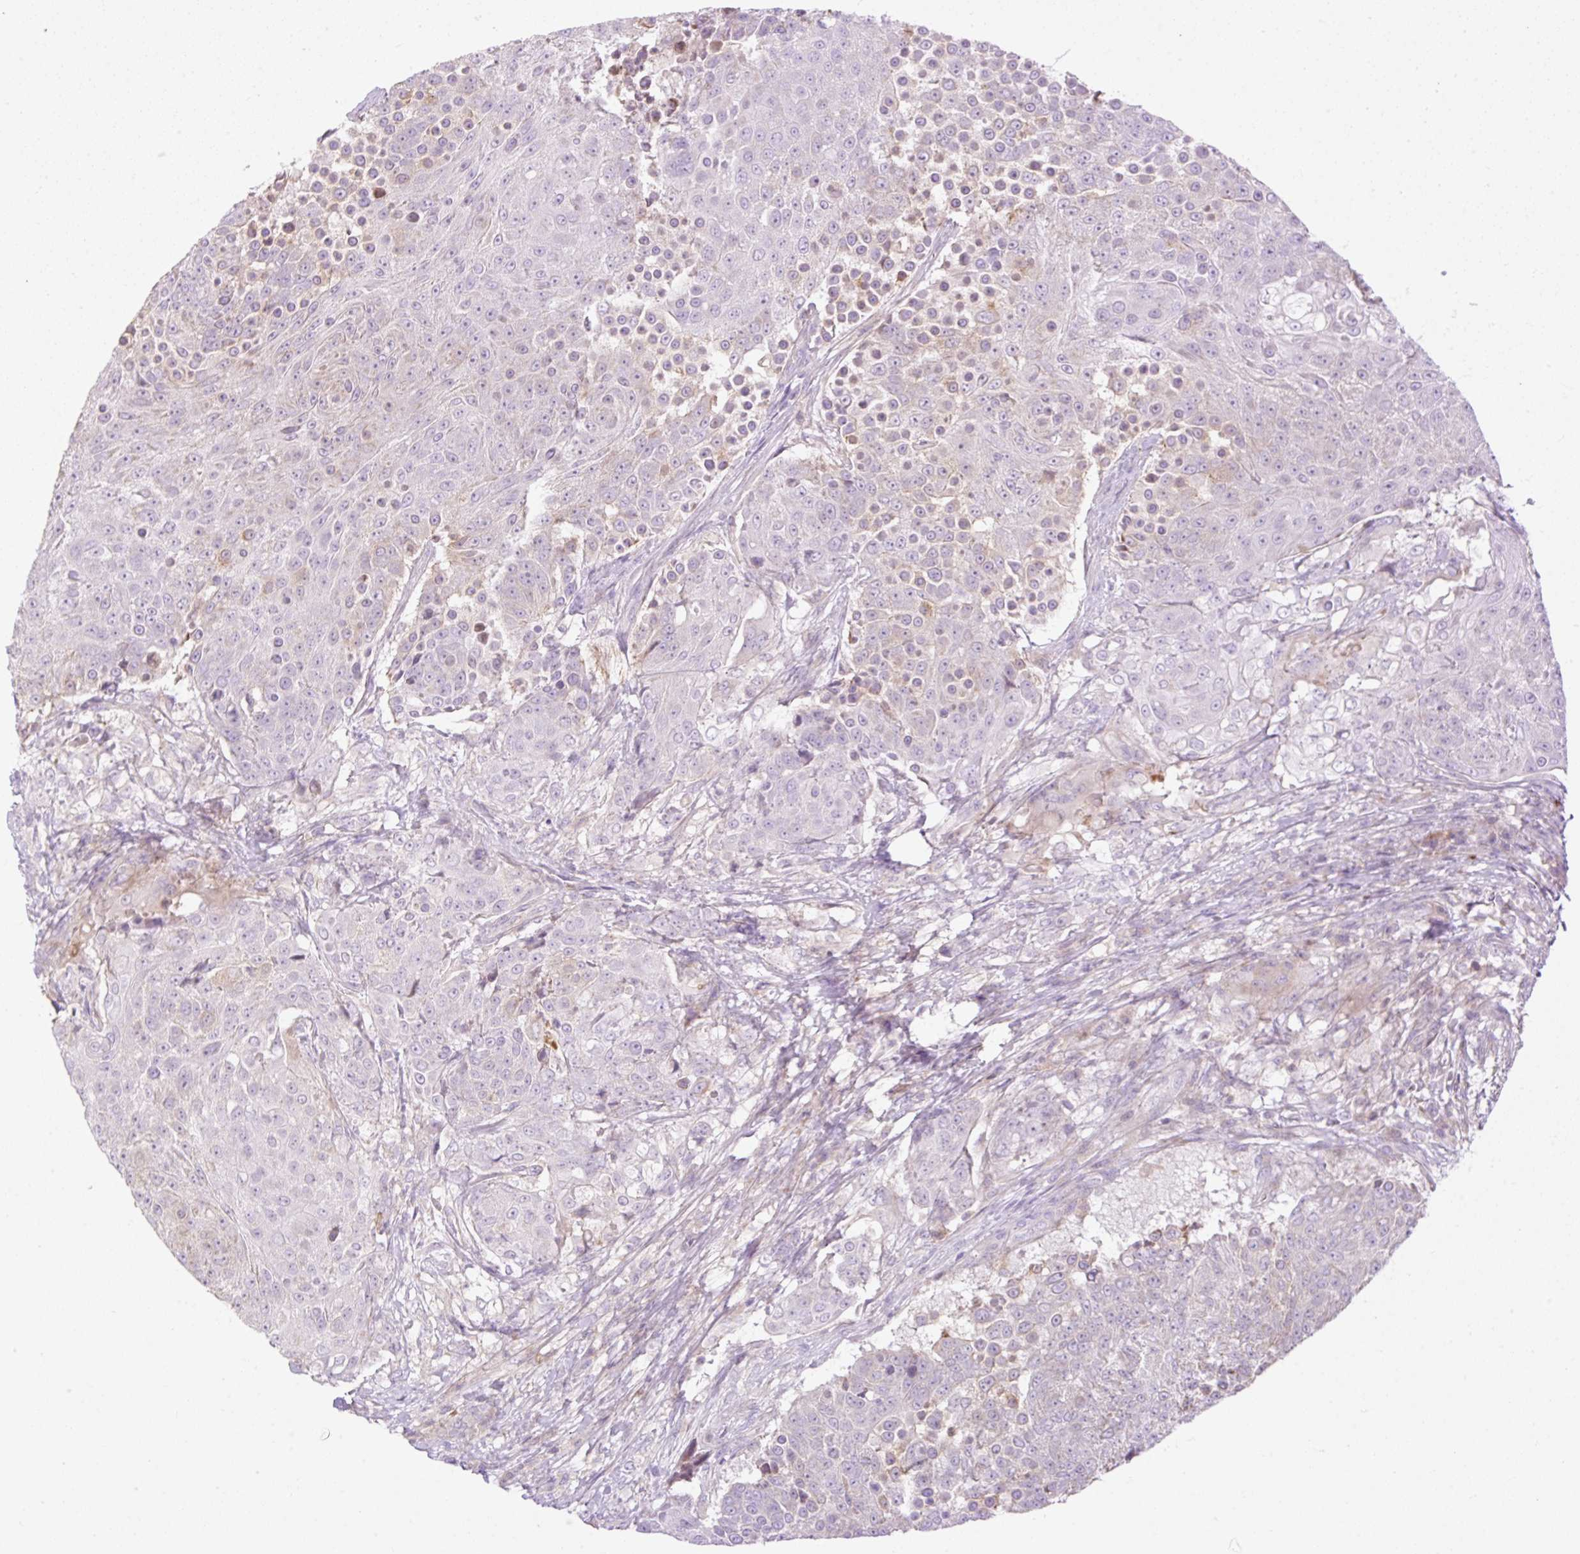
{"staining": {"intensity": "weak", "quantity": "<25%", "location": "cytoplasmic/membranous"}, "tissue": "urothelial cancer", "cell_type": "Tumor cells", "image_type": "cancer", "snomed": [{"axis": "morphology", "description": "Urothelial carcinoma, High grade"}, {"axis": "topography", "description": "Urinary bladder"}], "caption": "A high-resolution photomicrograph shows immunohistochemistry staining of urothelial carcinoma (high-grade), which displays no significant staining in tumor cells.", "gene": "VPS25", "patient": {"sex": "female", "age": 63}}